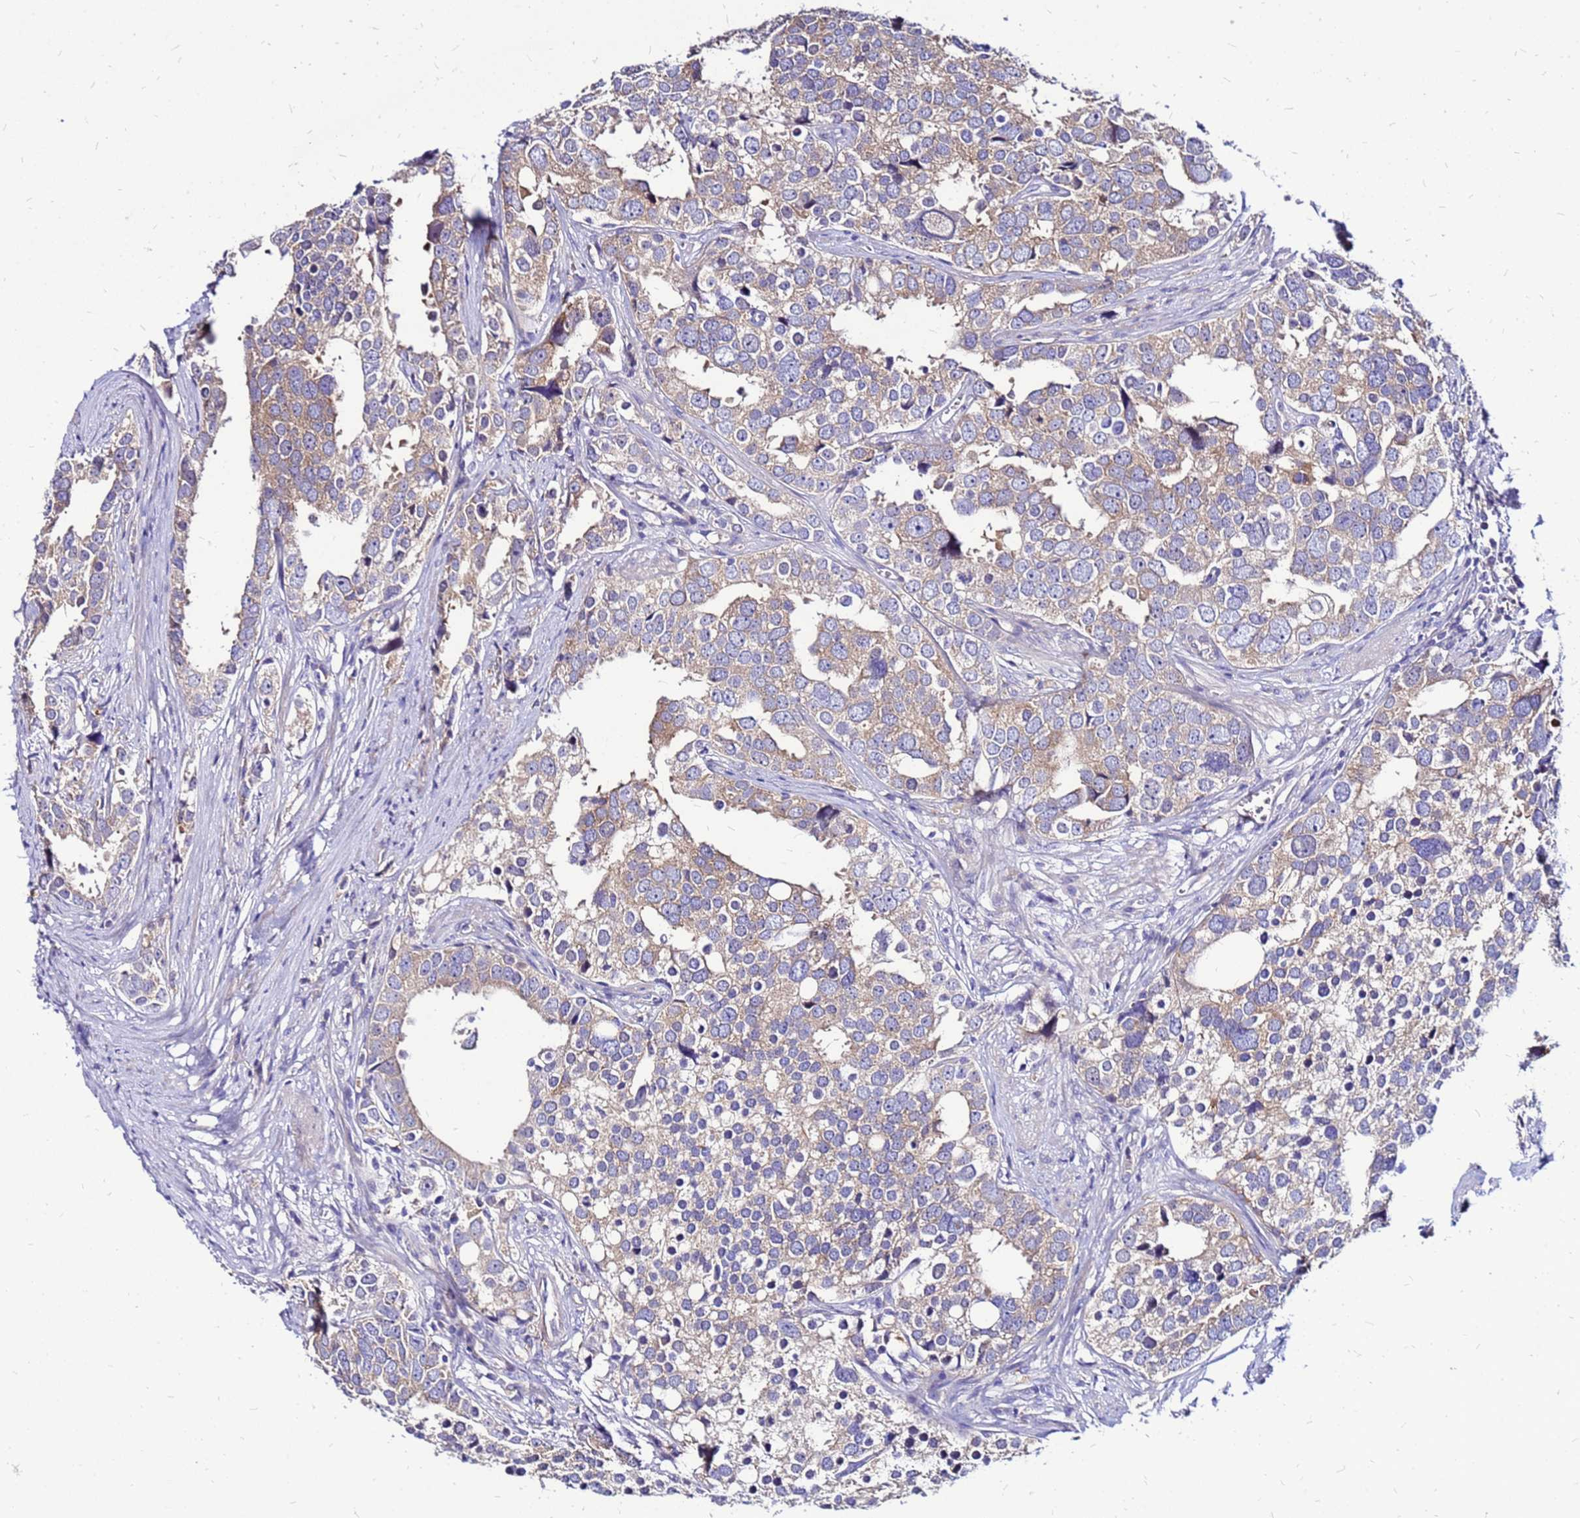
{"staining": {"intensity": "weak", "quantity": "25%-75%", "location": "cytoplasmic/membranous"}, "tissue": "prostate cancer", "cell_type": "Tumor cells", "image_type": "cancer", "snomed": [{"axis": "morphology", "description": "Adenocarcinoma, High grade"}, {"axis": "topography", "description": "Prostate"}], "caption": "Prostate high-grade adenocarcinoma tissue displays weak cytoplasmic/membranous staining in approximately 25%-75% of tumor cells", "gene": "ARHGEF5", "patient": {"sex": "male", "age": 71}}